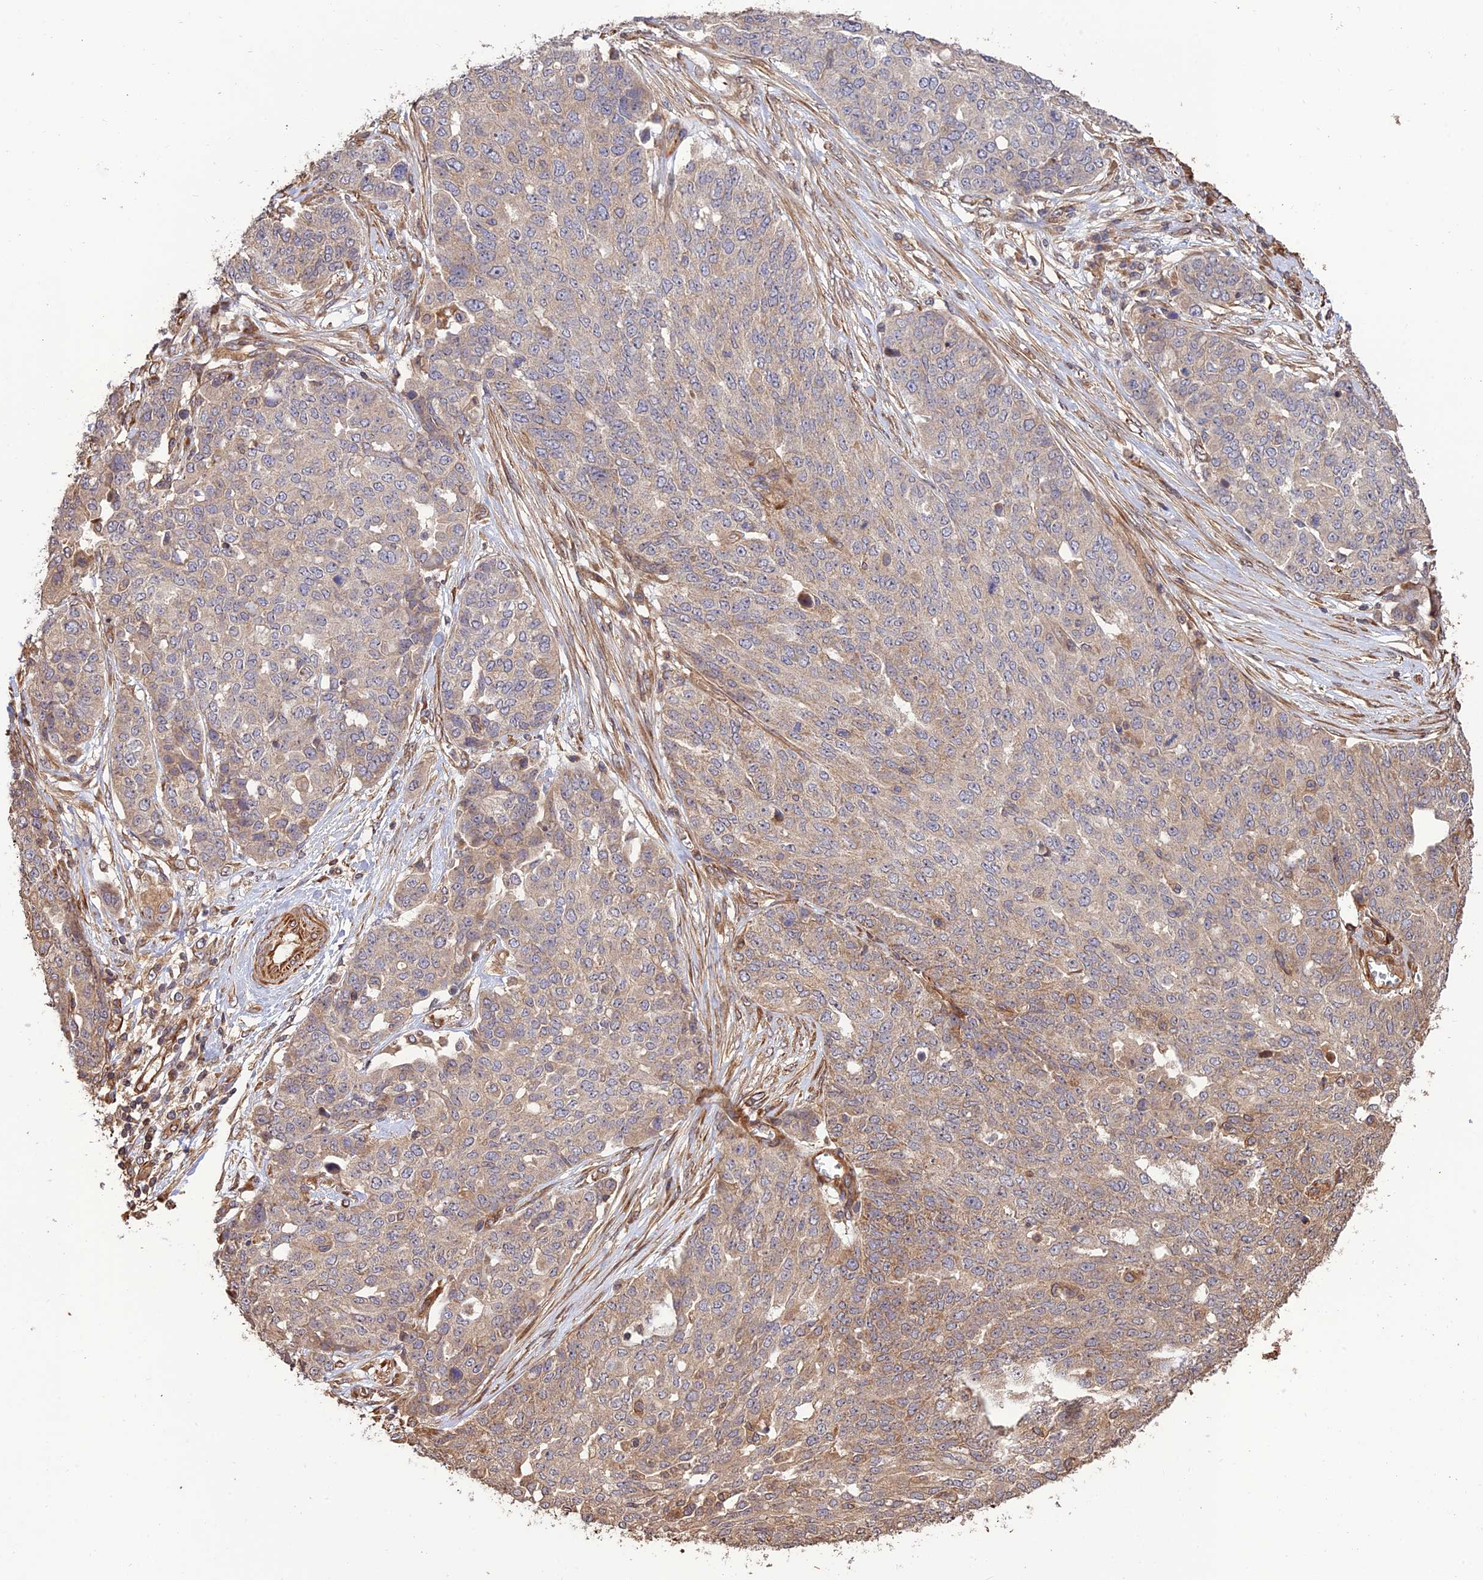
{"staining": {"intensity": "weak", "quantity": "25%-75%", "location": "cytoplasmic/membranous"}, "tissue": "ovarian cancer", "cell_type": "Tumor cells", "image_type": "cancer", "snomed": [{"axis": "morphology", "description": "Cystadenocarcinoma, serous, NOS"}, {"axis": "topography", "description": "Soft tissue"}, {"axis": "topography", "description": "Ovary"}], "caption": "Protein staining reveals weak cytoplasmic/membranous expression in about 25%-75% of tumor cells in ovarian serous cystadenocarcinoma. (DAB IHC with brightfield microscopy, high magnification).", "gene": "CREBL2", "patient": {"sex": "female", "age": 57}}